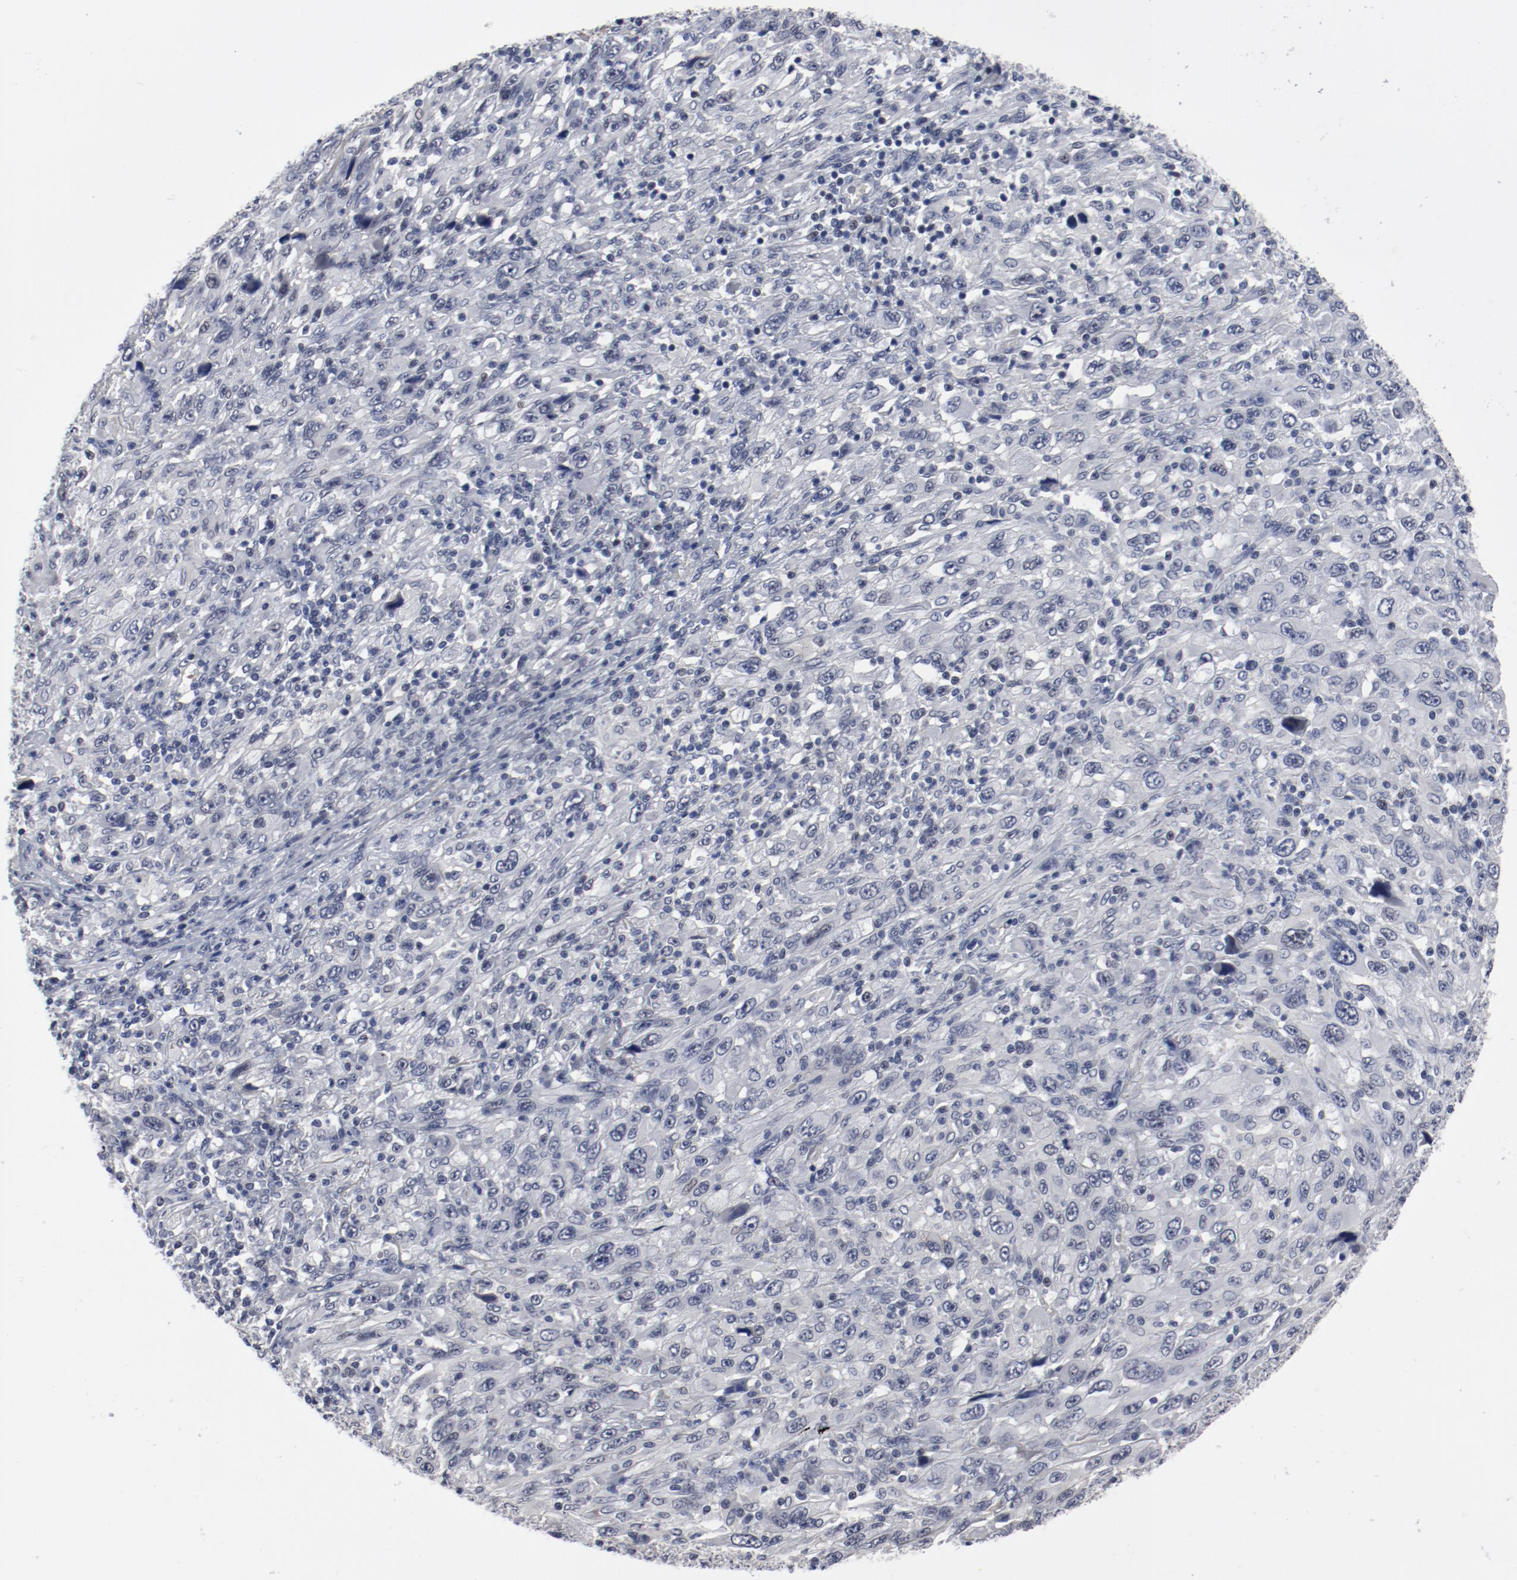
{"staining": {"intensity": "negative", "quantity": "none", "location": "none"}, "tissue": "melanoma", "cell_type": "Tumor cells", "image_type": "cancer", "snomed": [{"axis": "morphology", "description": "Malignant melanoma, Metastatic site"}, {"axis": "topography", "description": "Skin"}], "caption": "A photomicrograph of human melanoma is negative for staining in tumor cells.", "gene": "ANKLE2", "patient": {"sex": "female", "age": 56}}